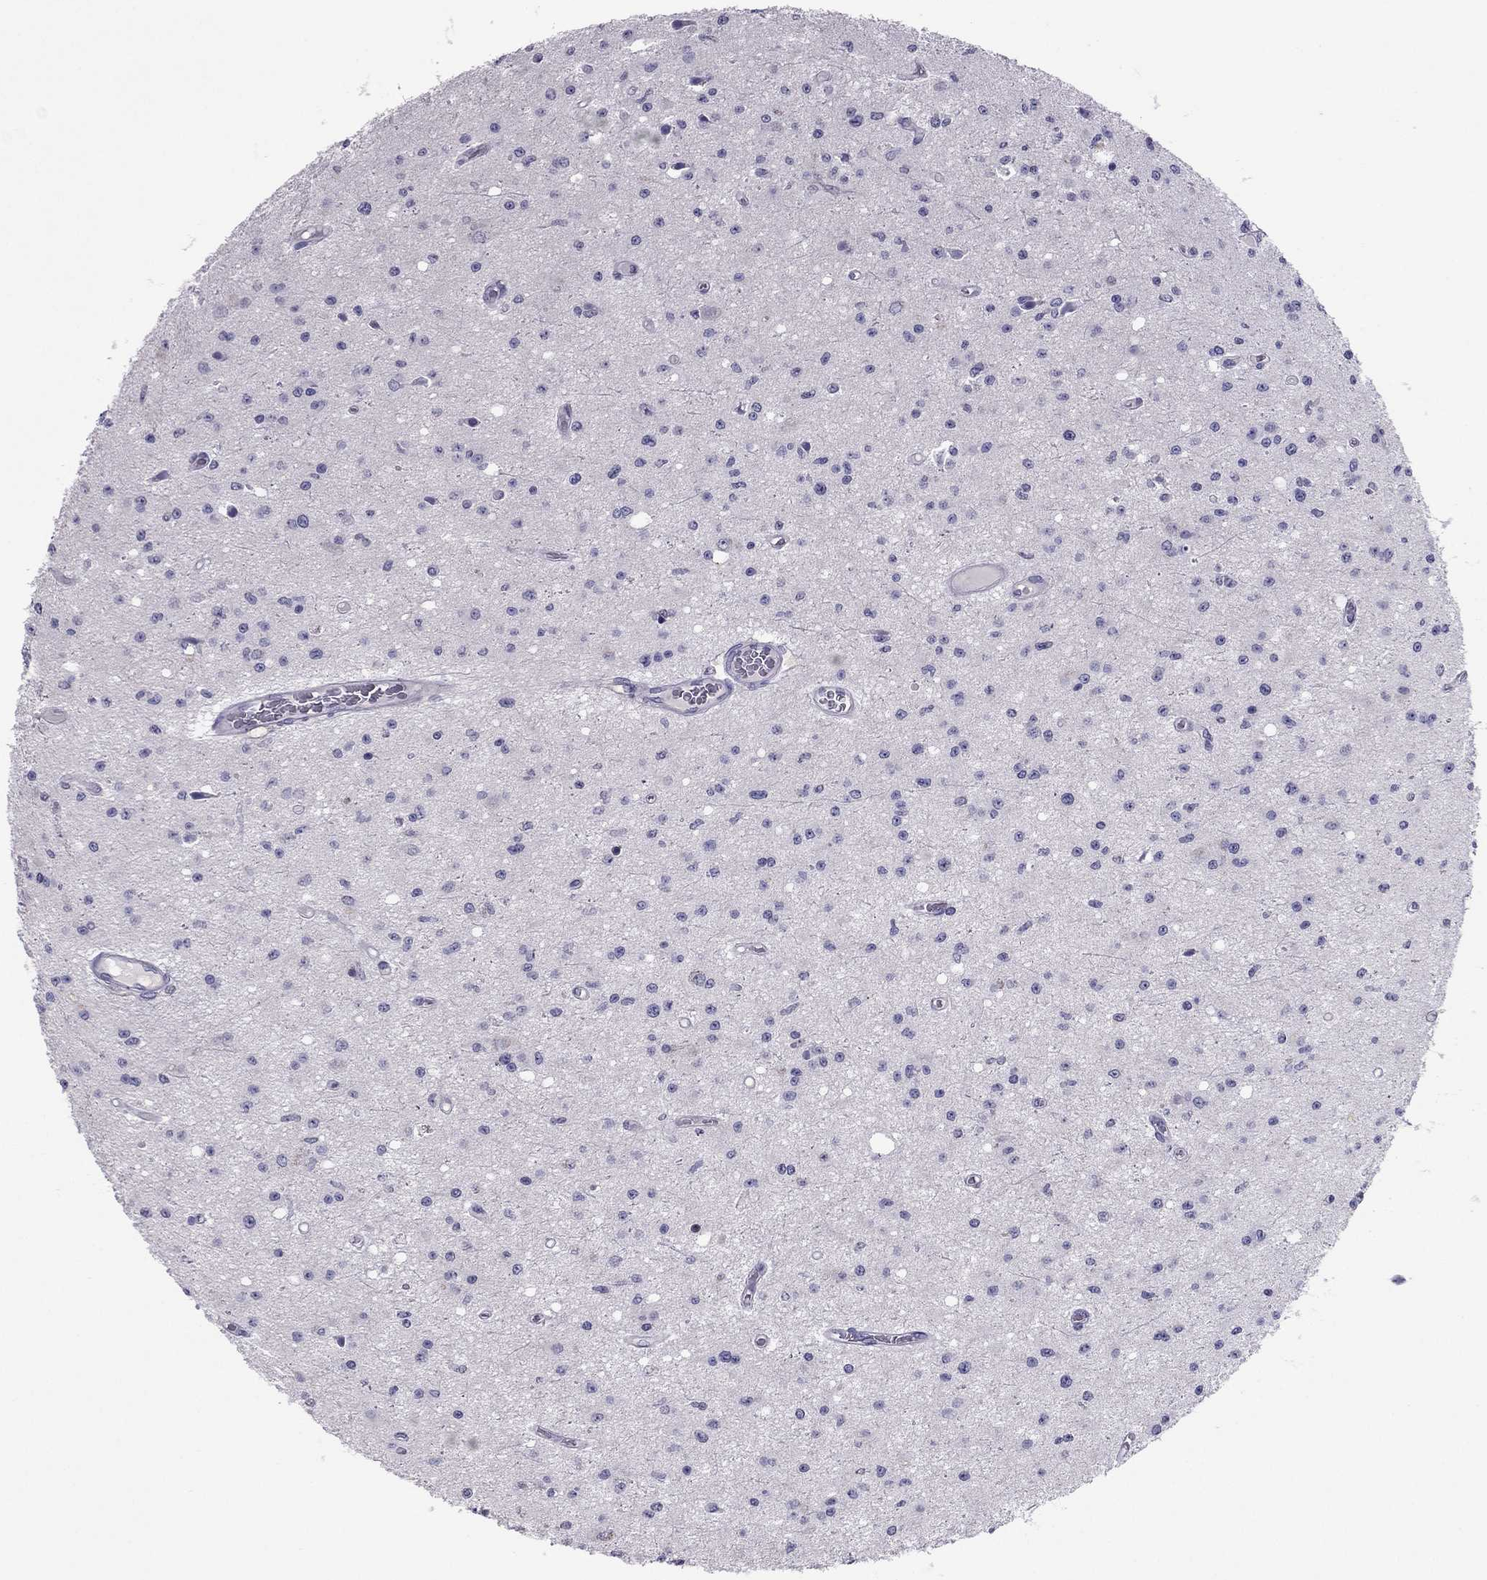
{"staining": {"intensity": "negative", "quantity": "none", "location": "none"}, "tissue": "glioma", "cell_type": "Tumor cells", "image_type": "cancer", "snomed": [{"axis": "morphology", "description": "Glioma, malignant, Low grade"}, {"axis": "topography", "description": "Brain"}], "caption": "Photomicrograph shows no significant protein expression in tumor cells of malignant glioma (low-grade).", "gene": "RGS8", "patient": {"sex": "female", "age": 45}}